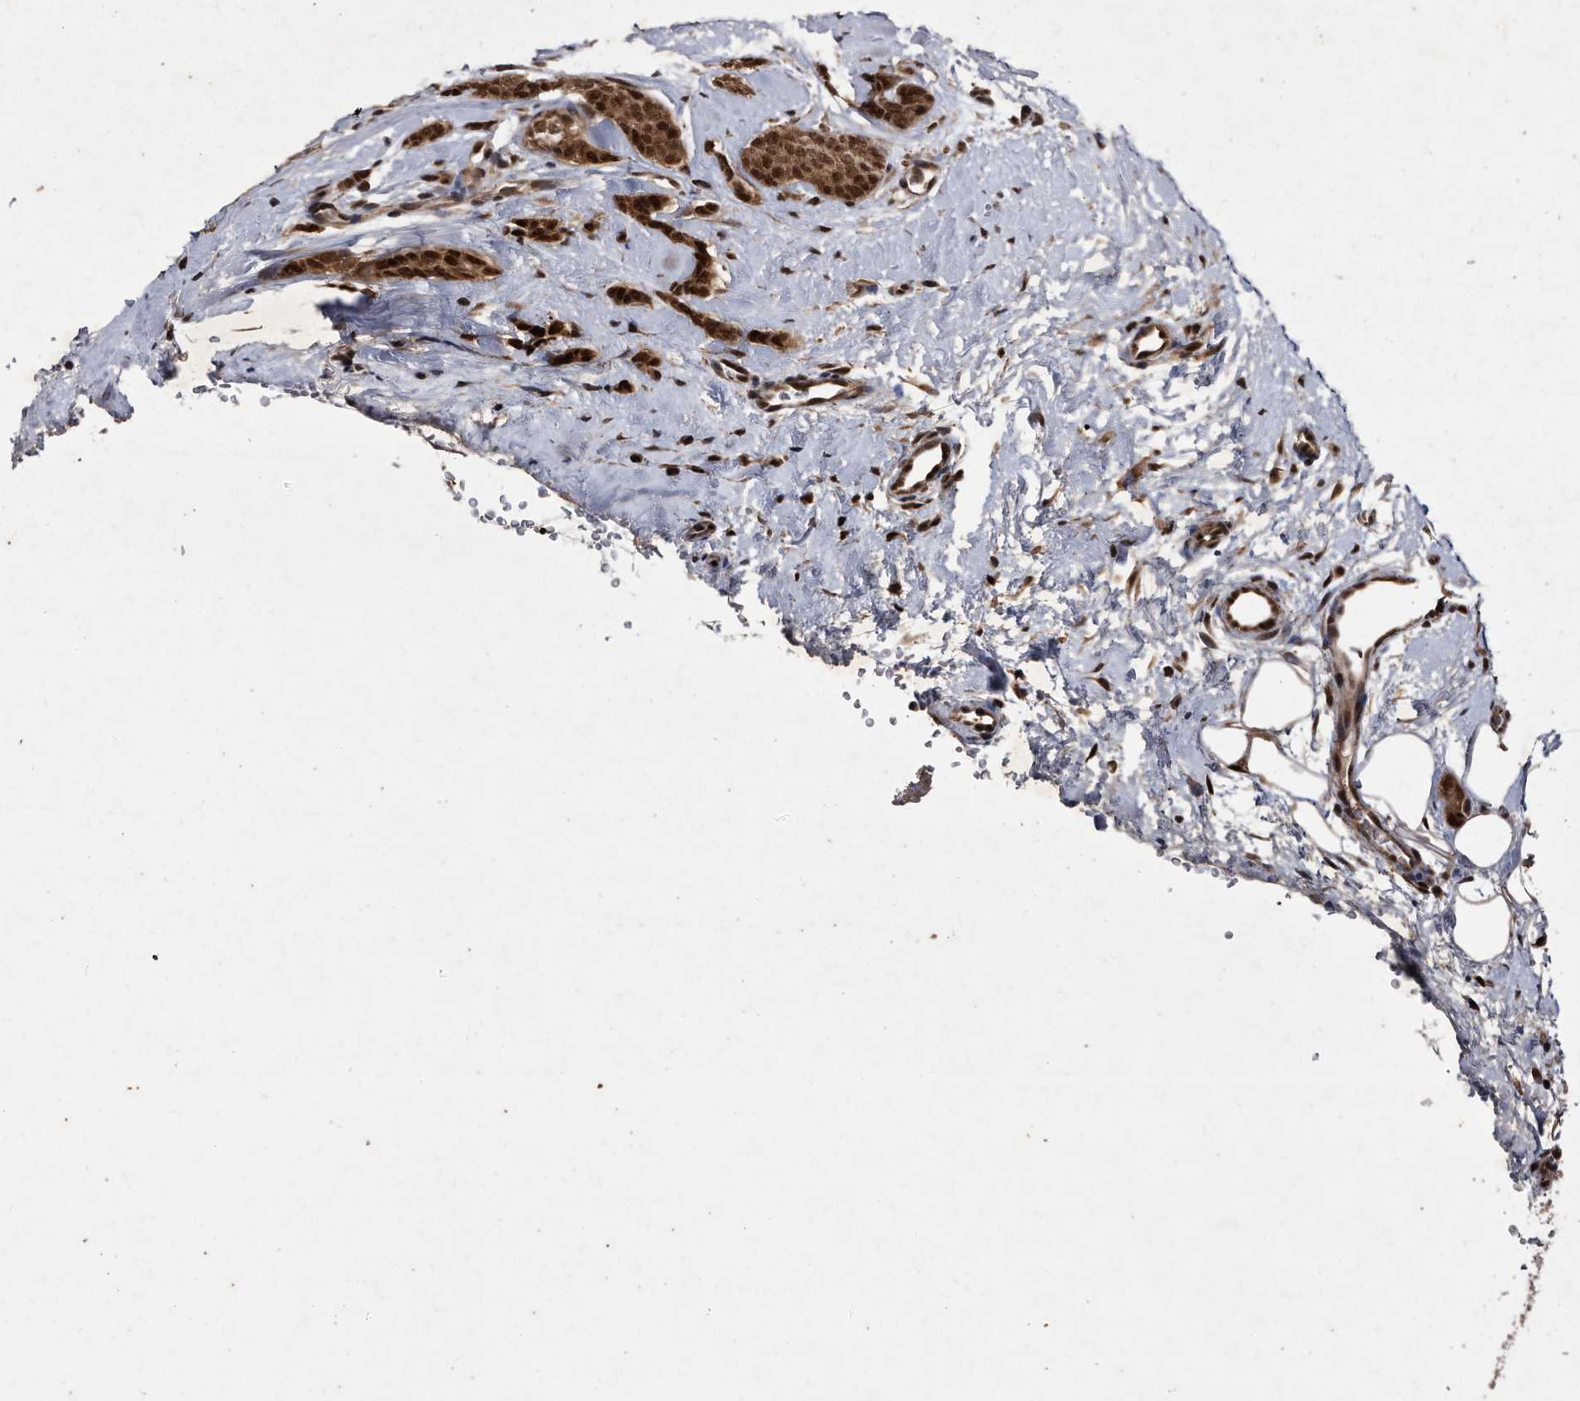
{"staining": {"intensity": "strong", "quantity": ">75%", "location": "cytoplasmic/membranous,nuclear"}, "tissue": "breast cancer", "cell_type": "Tumor cells", "image_type": "cancer", "snomed": [{"axis": "morphology", "description": "Lobular carcinoma"}, {"axis": "topography", "description": "Skin"}, {"axis": "topography", "description": "Breast"}], "caption": "An immunohistochemistry micrograph of tumor tissue is shown. Protein staining in brown shows strong cytoplasmic/membranous and nuclear positivity in lobular carcinoma (breast) within tumor cells.", "gene": "RAD23B", "patient": {"sex": "female", "age": 46}}